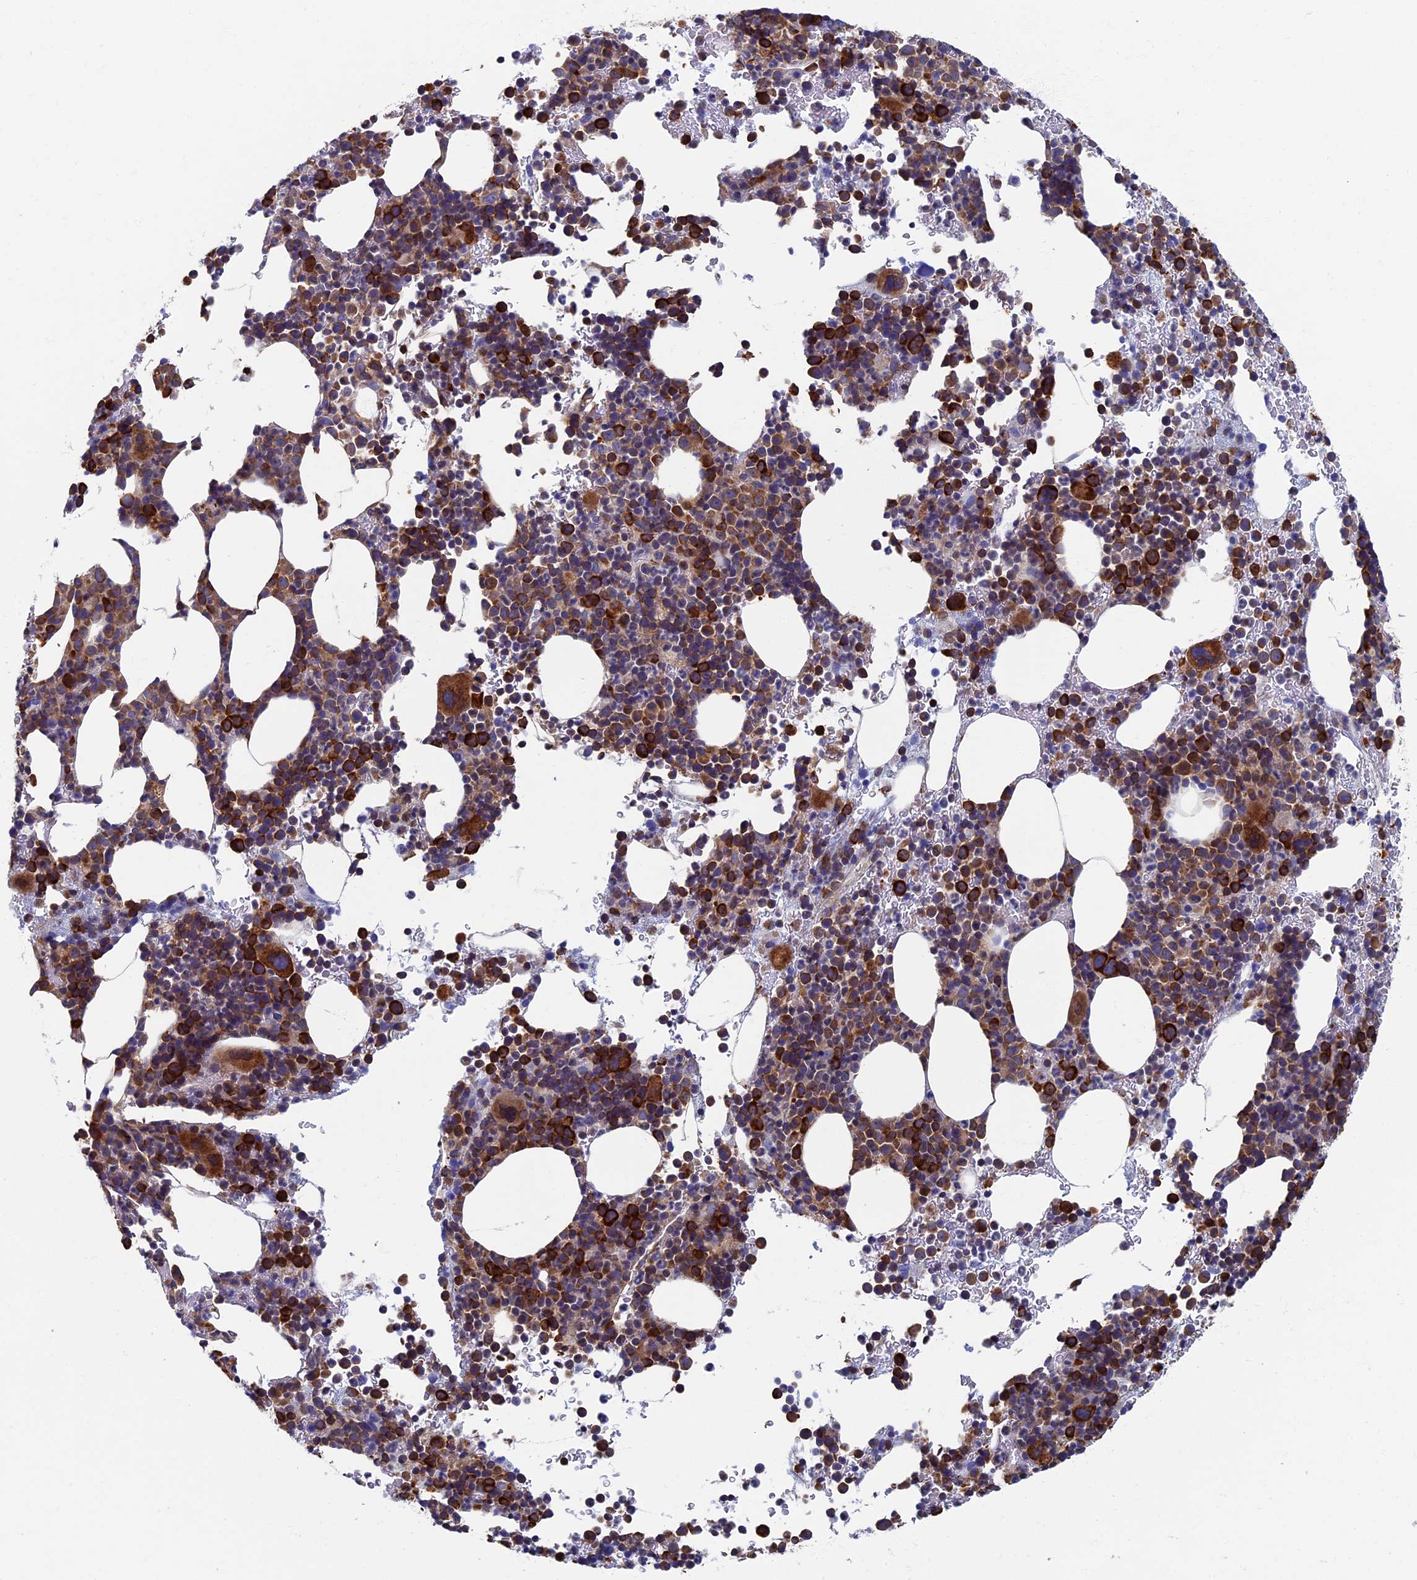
{"staining": {"intensity": "strong", "quantity": "25%-75%", "location": "cytoplasmic/membranous"}, "tissue": "bone marrow", "cell_type": "Hematopoietic cells", "image_type": "normal", "snomed": [{"axis": "morphology", "description": "Normal tissue, NOS"}, {"axis": "topography", "description": "Bone marrow"}], "caption": "This is a micrograph of IHC staining of unremarkable bone marrow, which shows strong positivity in the cytoplasmic/membranous of hematopoietic cells.", "gene": "YBX1", "patient": {"sex": "female", "age": 82}}